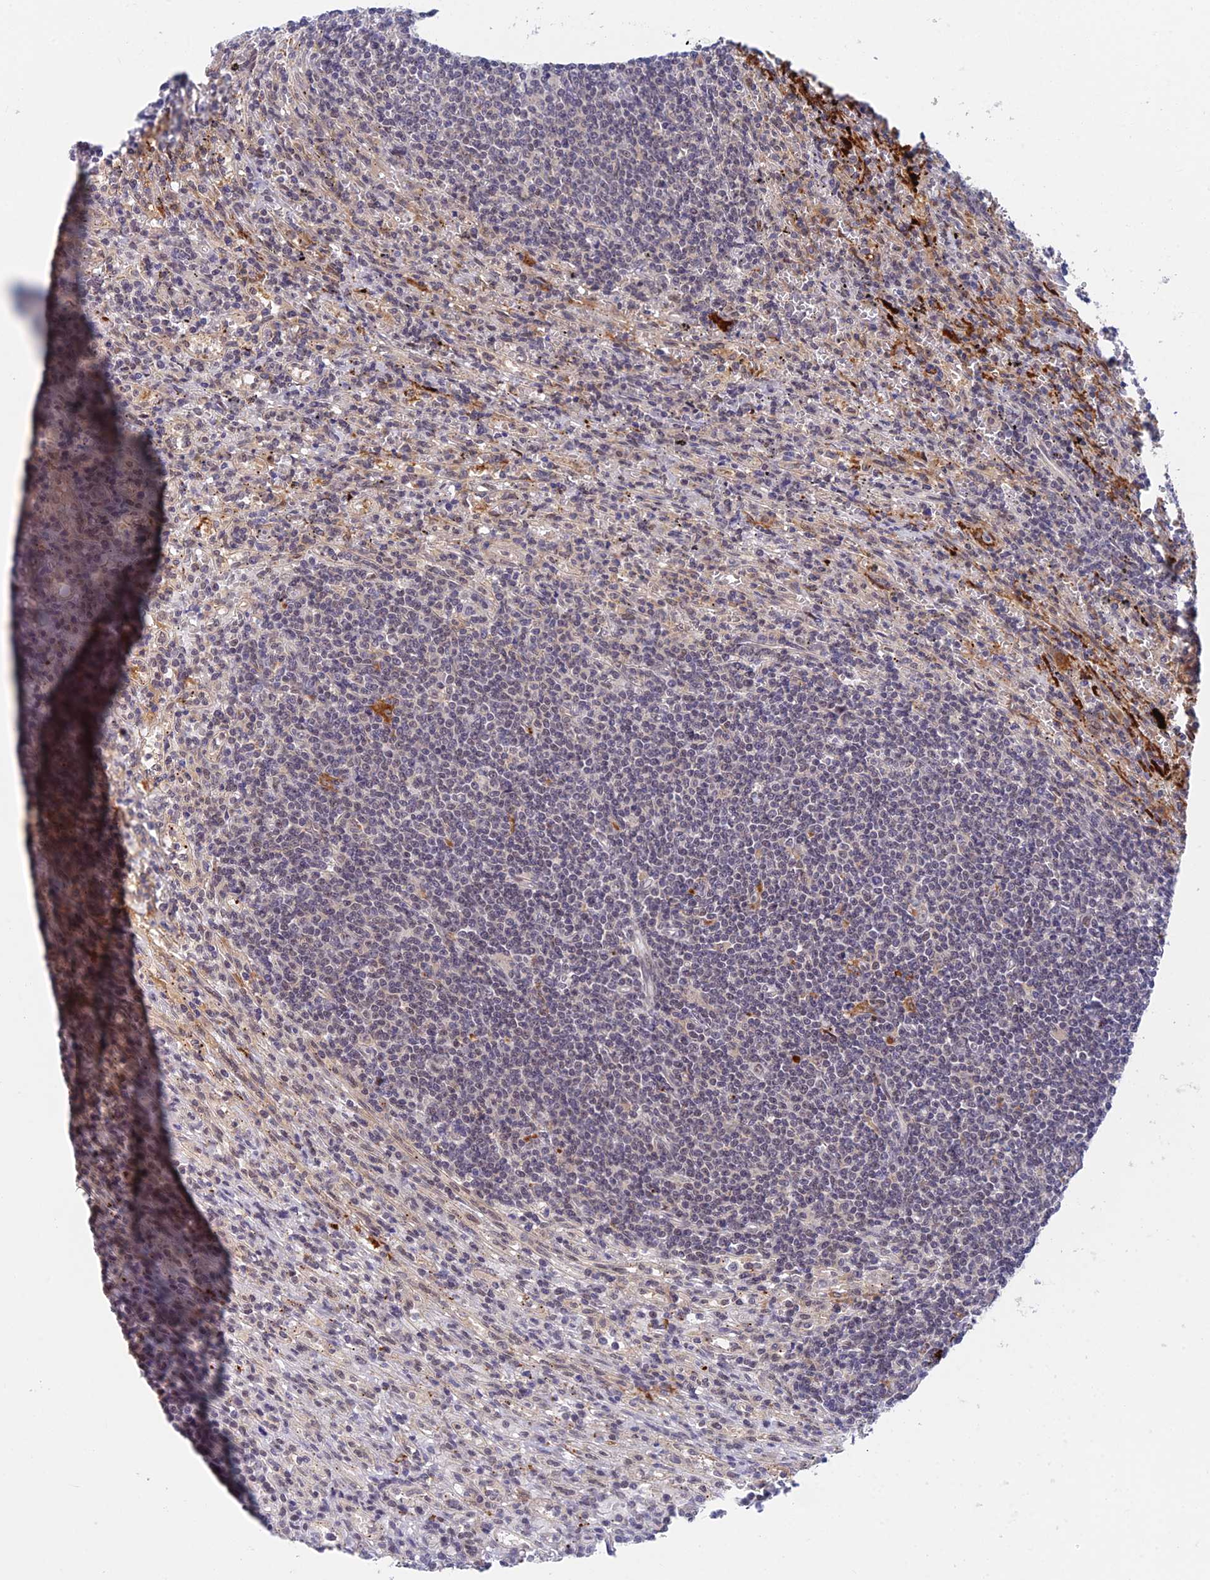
{"staining": {"intensity": "negative", "quantity": "none", "location": "none"}, "tissue": "lymphoma", "cell_type": "Tumor cells", "image_type": "cancer", "snomed": [{"axis": "morphology", "description": "Malignant lymphoma, non-Hodgkin's type, Low grade"}, {"axis": "topography", "description": "Spleen"}], "caption": "Immunohistochemistry (IHC) of lymphoma shows no positivity in tumor cells.", "gene": "NSMCE1", "patient": {"sex": "male", "age": 76}}